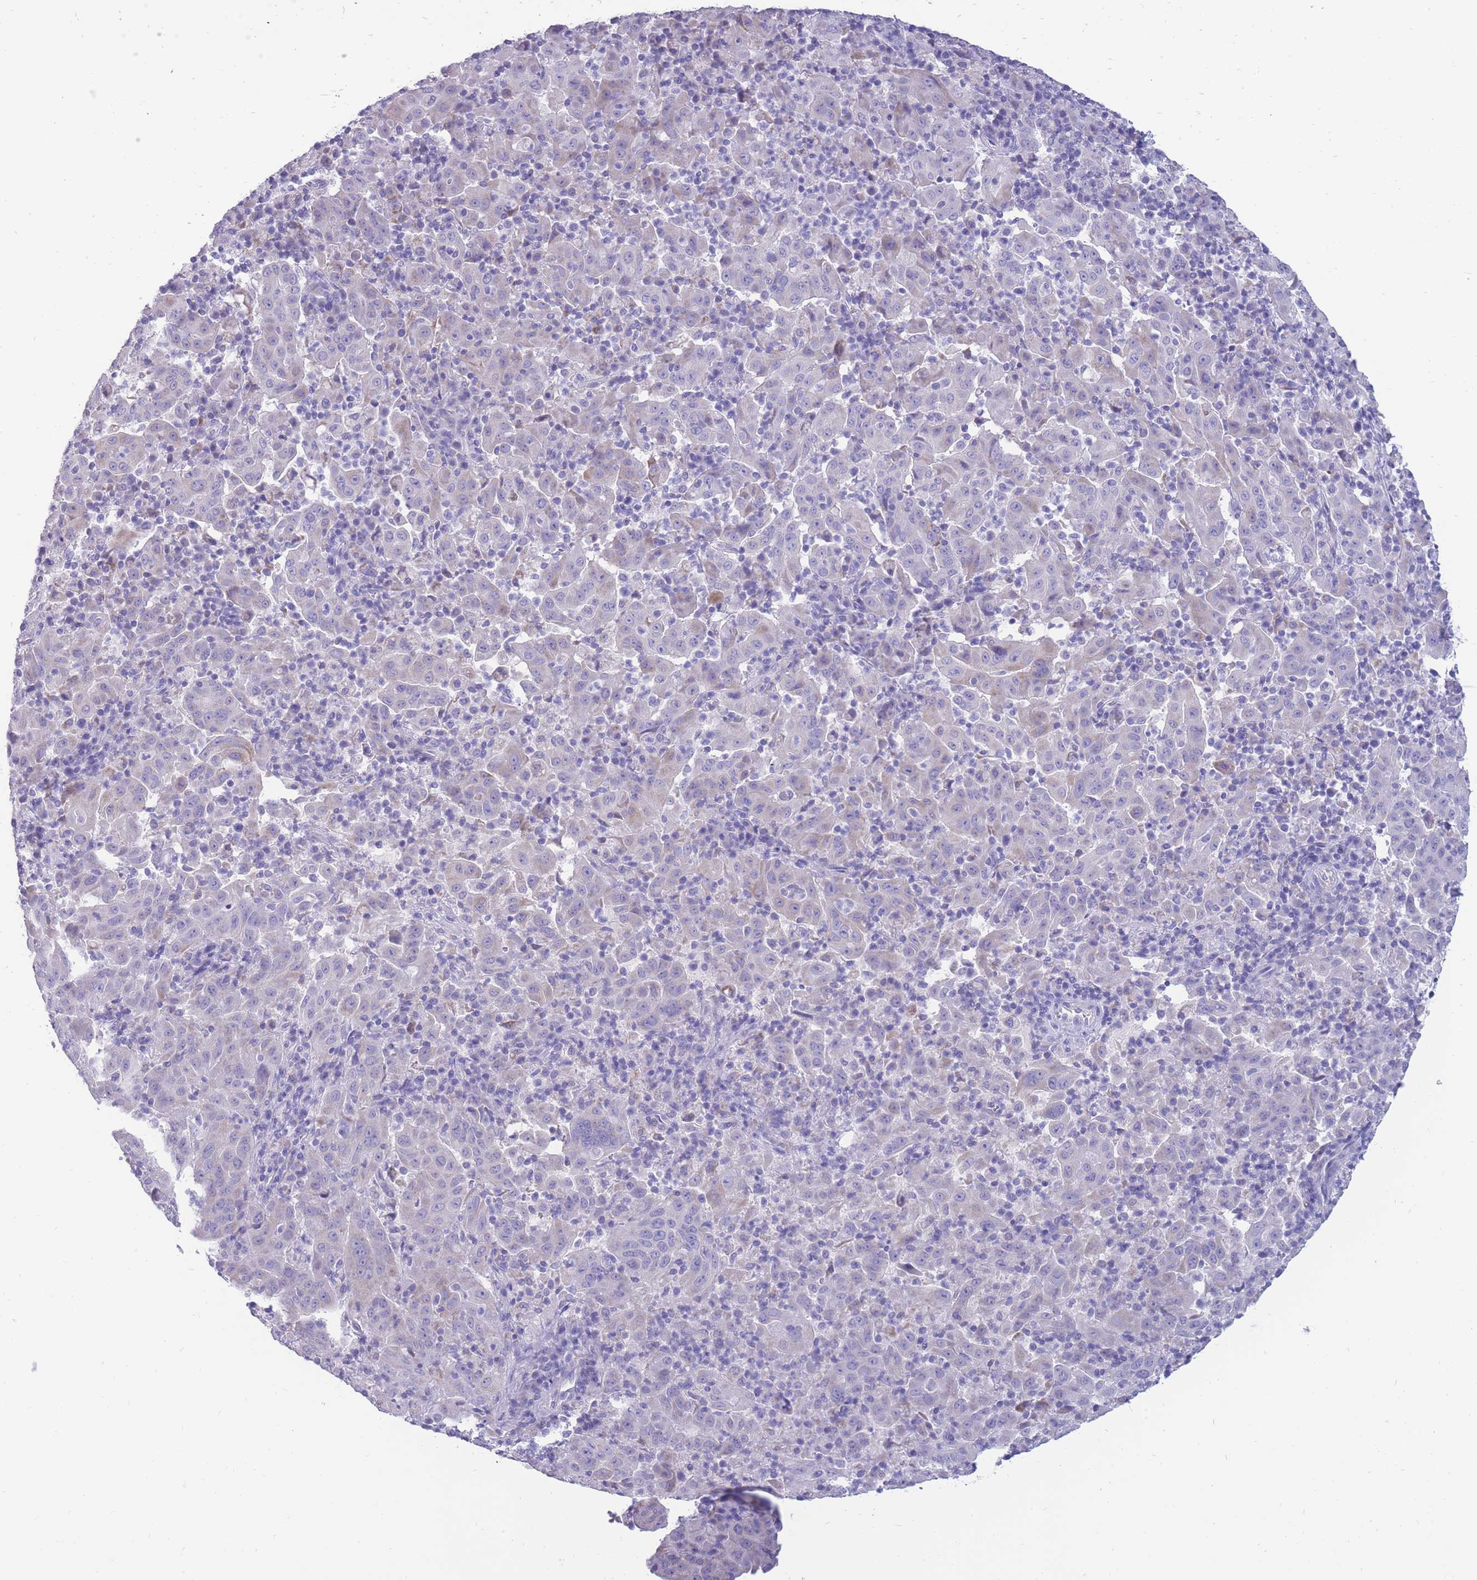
{"staining": {"intensity": "weak", "quantity": "<25%", "location": "cytoplasmic/membranous"}, "tissue": "pancreatic cancer", "cell_type": "Tumor cells", "image_type": "cancer", "snomed": [{"axis": "morphology", "description": "Adenocarcinoma, NOS"}, {"axis": "topography", "description": "Pancreas"}], "caption": "Pancreatic cancer was stained to show a protein in brown. There is no significant expression in tumor cells.", "gene": "INTS2", "patient": {"sex": "male", "age": 63}}